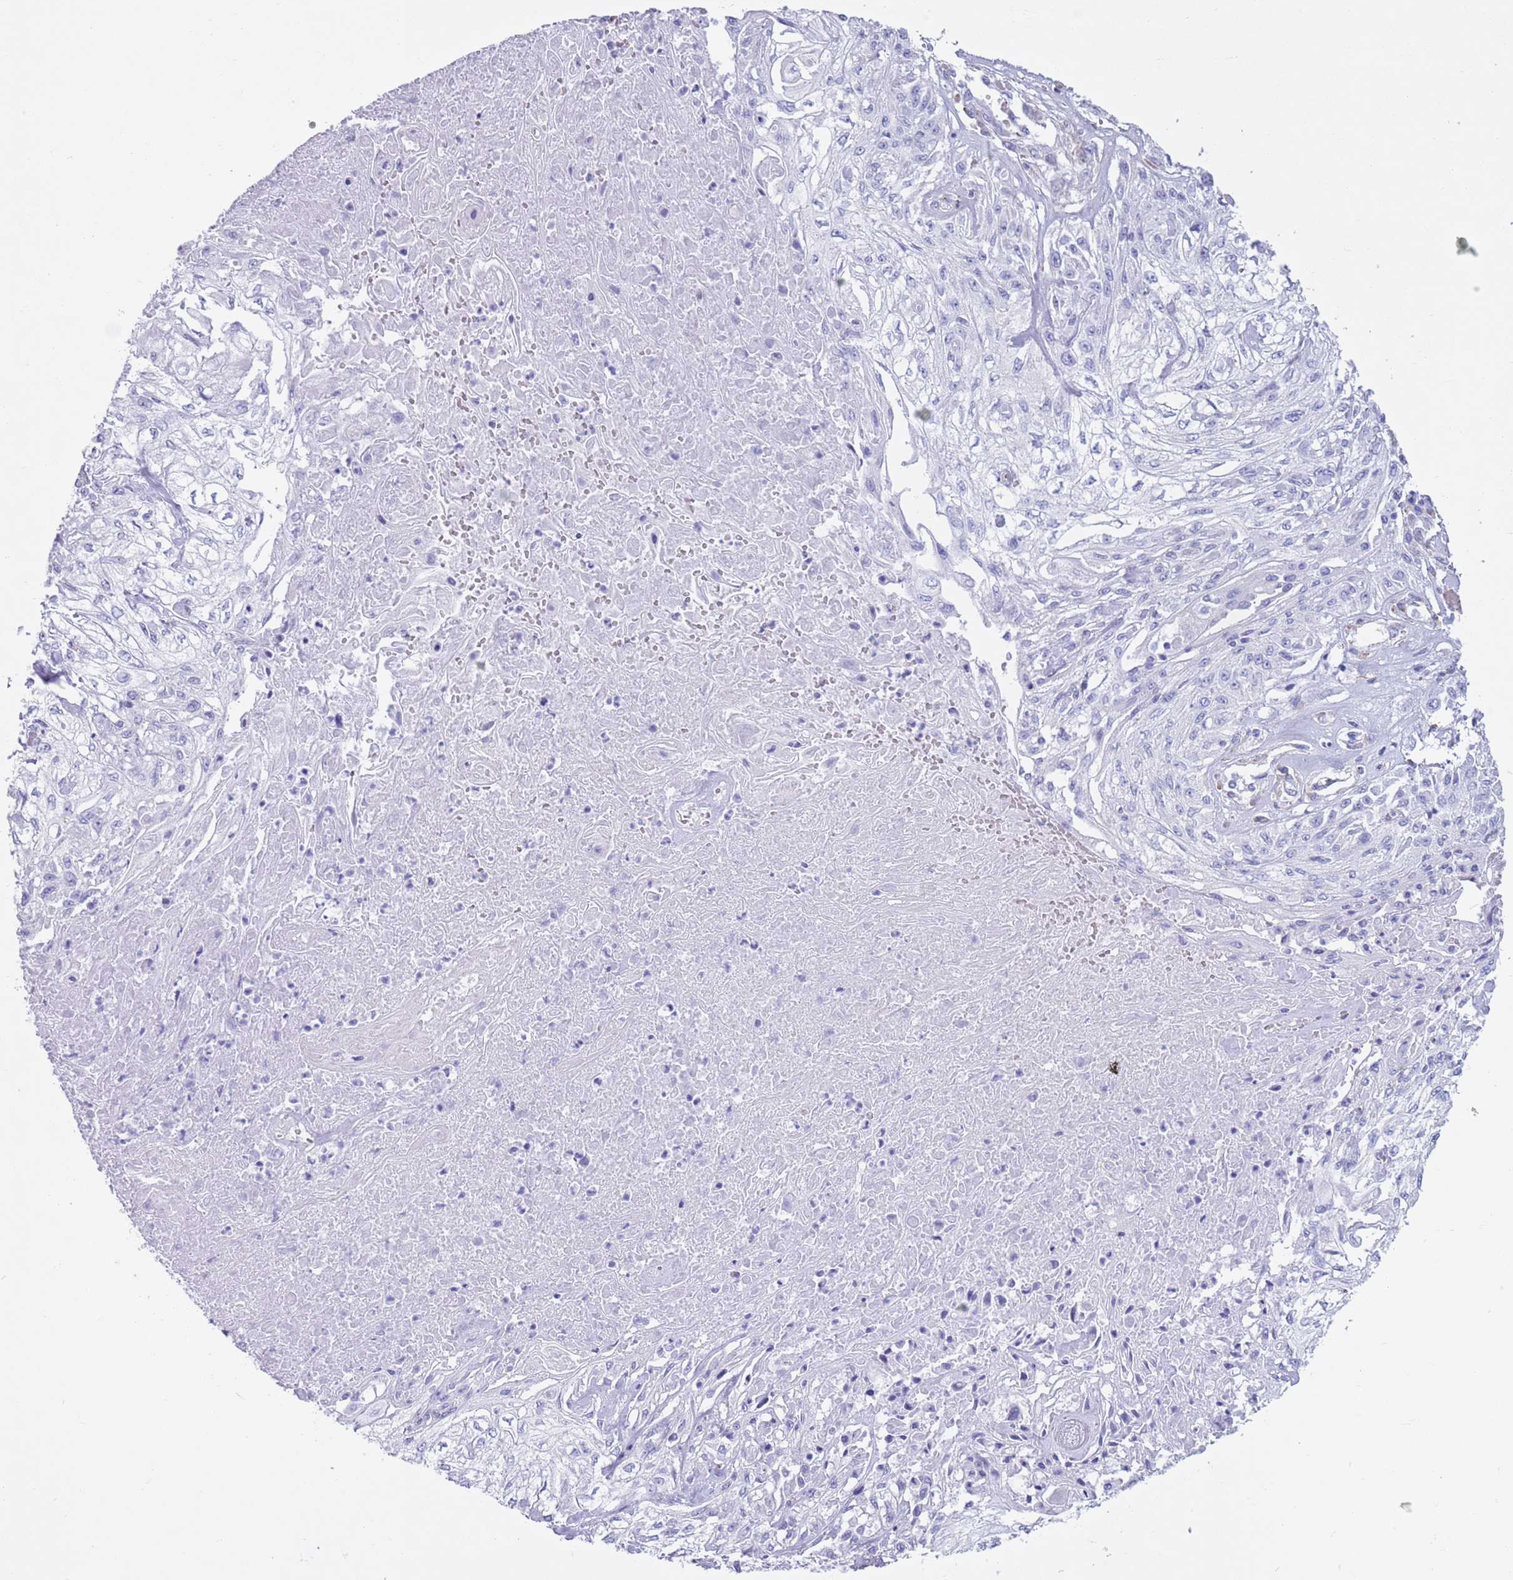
{"staining": {"intensity": "negative", "quantity": "none", "location": "none"}, "tissue": "skin cancer", "cell_type": "Tumor cells", "image_type": "cancer", "snomed": [{"axis": "morphology", "description": "Squamous cell carcinoma, NOS"}, {"axis": "morphology", "description": "Squamous cell carcinoma, metastatic, NOS"}, {"axis": "topography", "description": "Skin"}, {"axis": "topography", "description": "Lymph node"}], "caption": "Immunohistochemistry (IHC) of human skin cancer (squamous cell carcinoma) displays no staining in tumor cells.", "gene": "LY6G5B", "patient": {"sex": "male", "age": 75}}